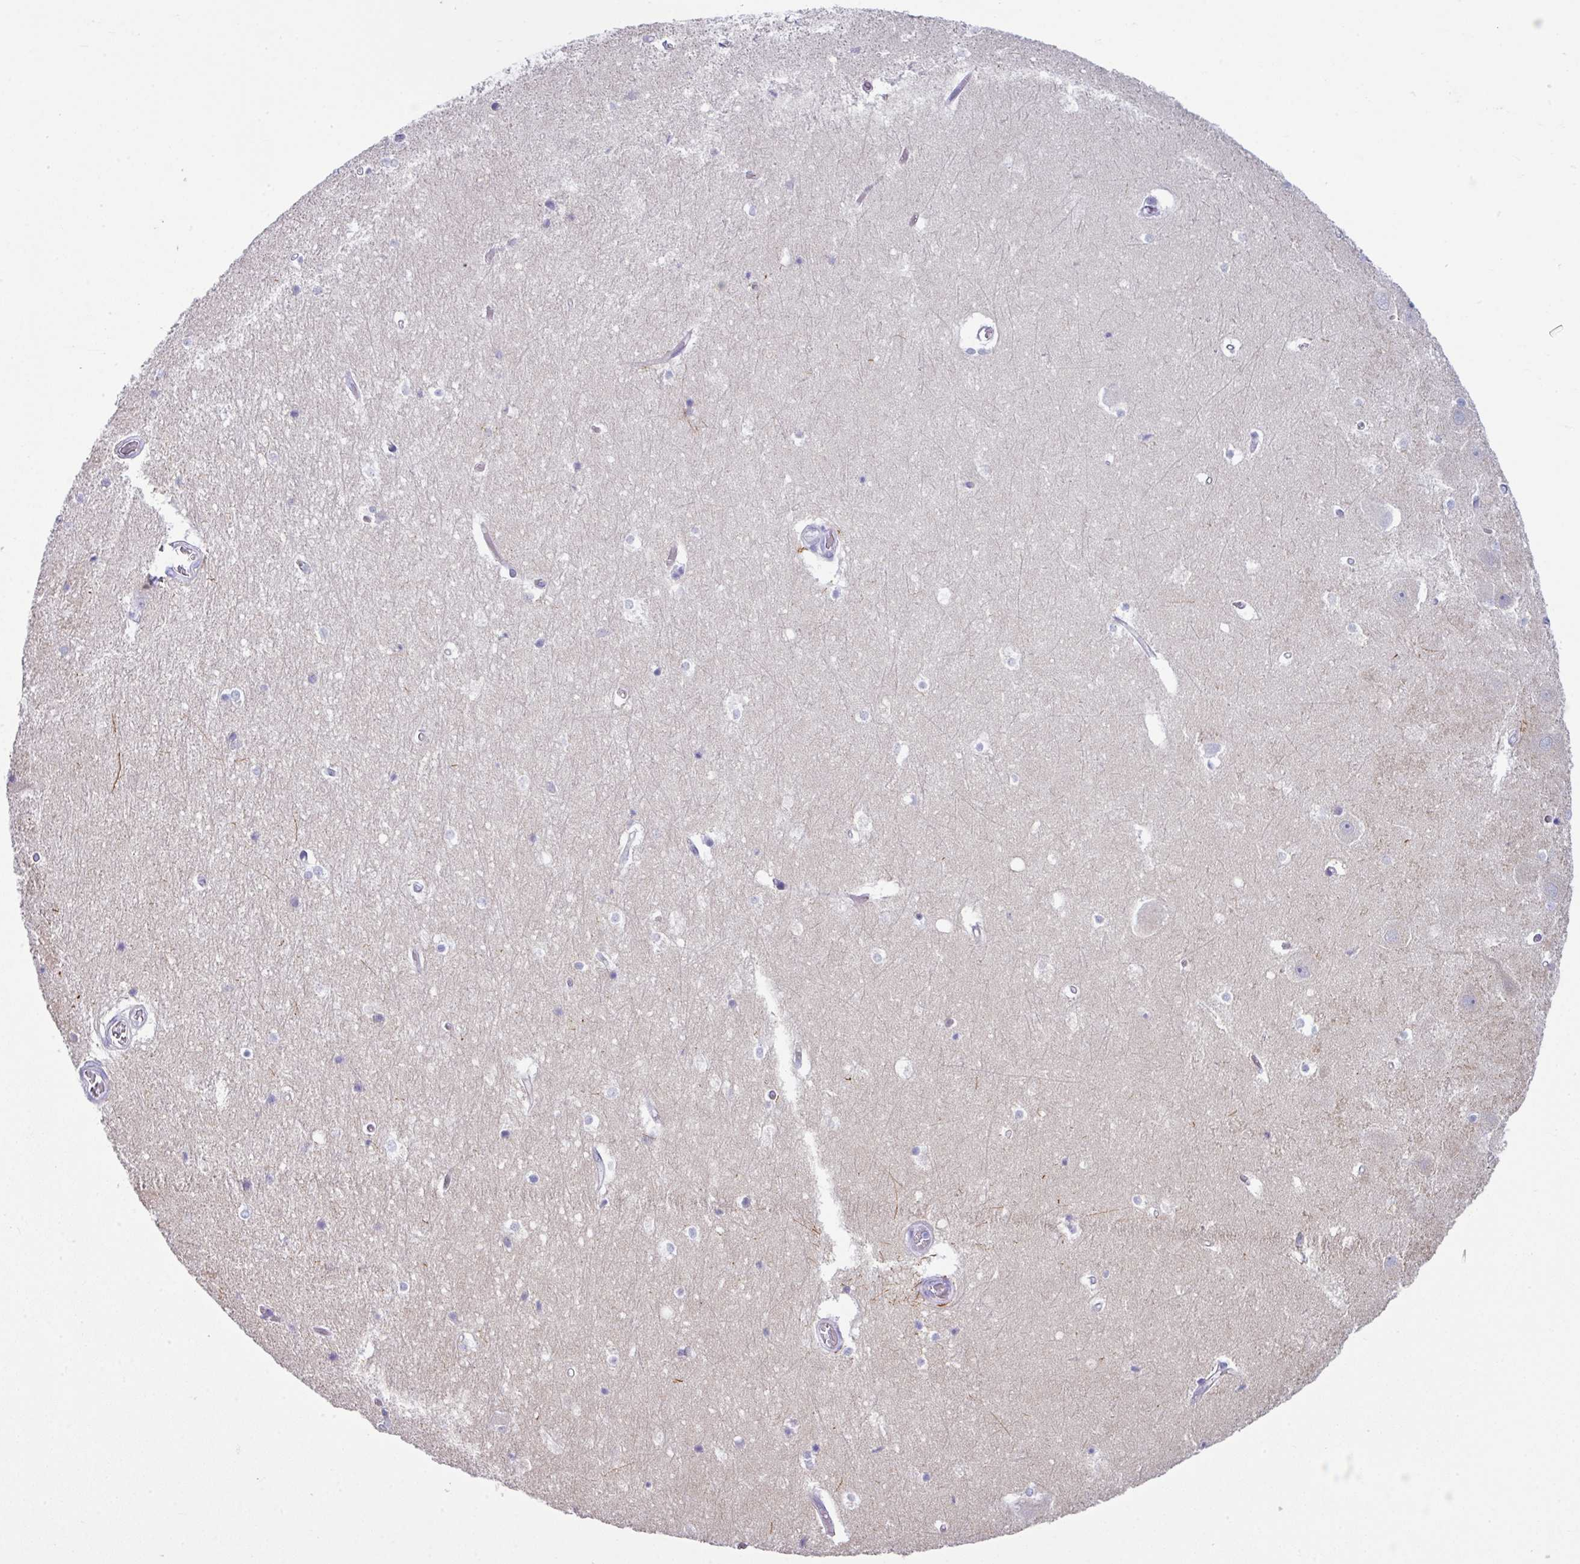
{"staining": {"intensity": "negative", "quantity": "none", "location": "none"}, "tissue": "hippocampus", "cell_type": "Glial cells", "image_type": "normal", "snomed": [{"axis": "morphology", "description": "Normal tissue, NOS"}, {"axis": "topography", "description": "Hippocampus"}], "caption": "Glial cells are negative for protein expression in unremarkable human hippocampus. The staining was performed using DAB to visualize the protein expression in brown, while the nuclei were stained in blue with hematoxylin (Magnification: 20x).", "gene": "ABCC5", "patient": {"sex": "female", "age": 52}}